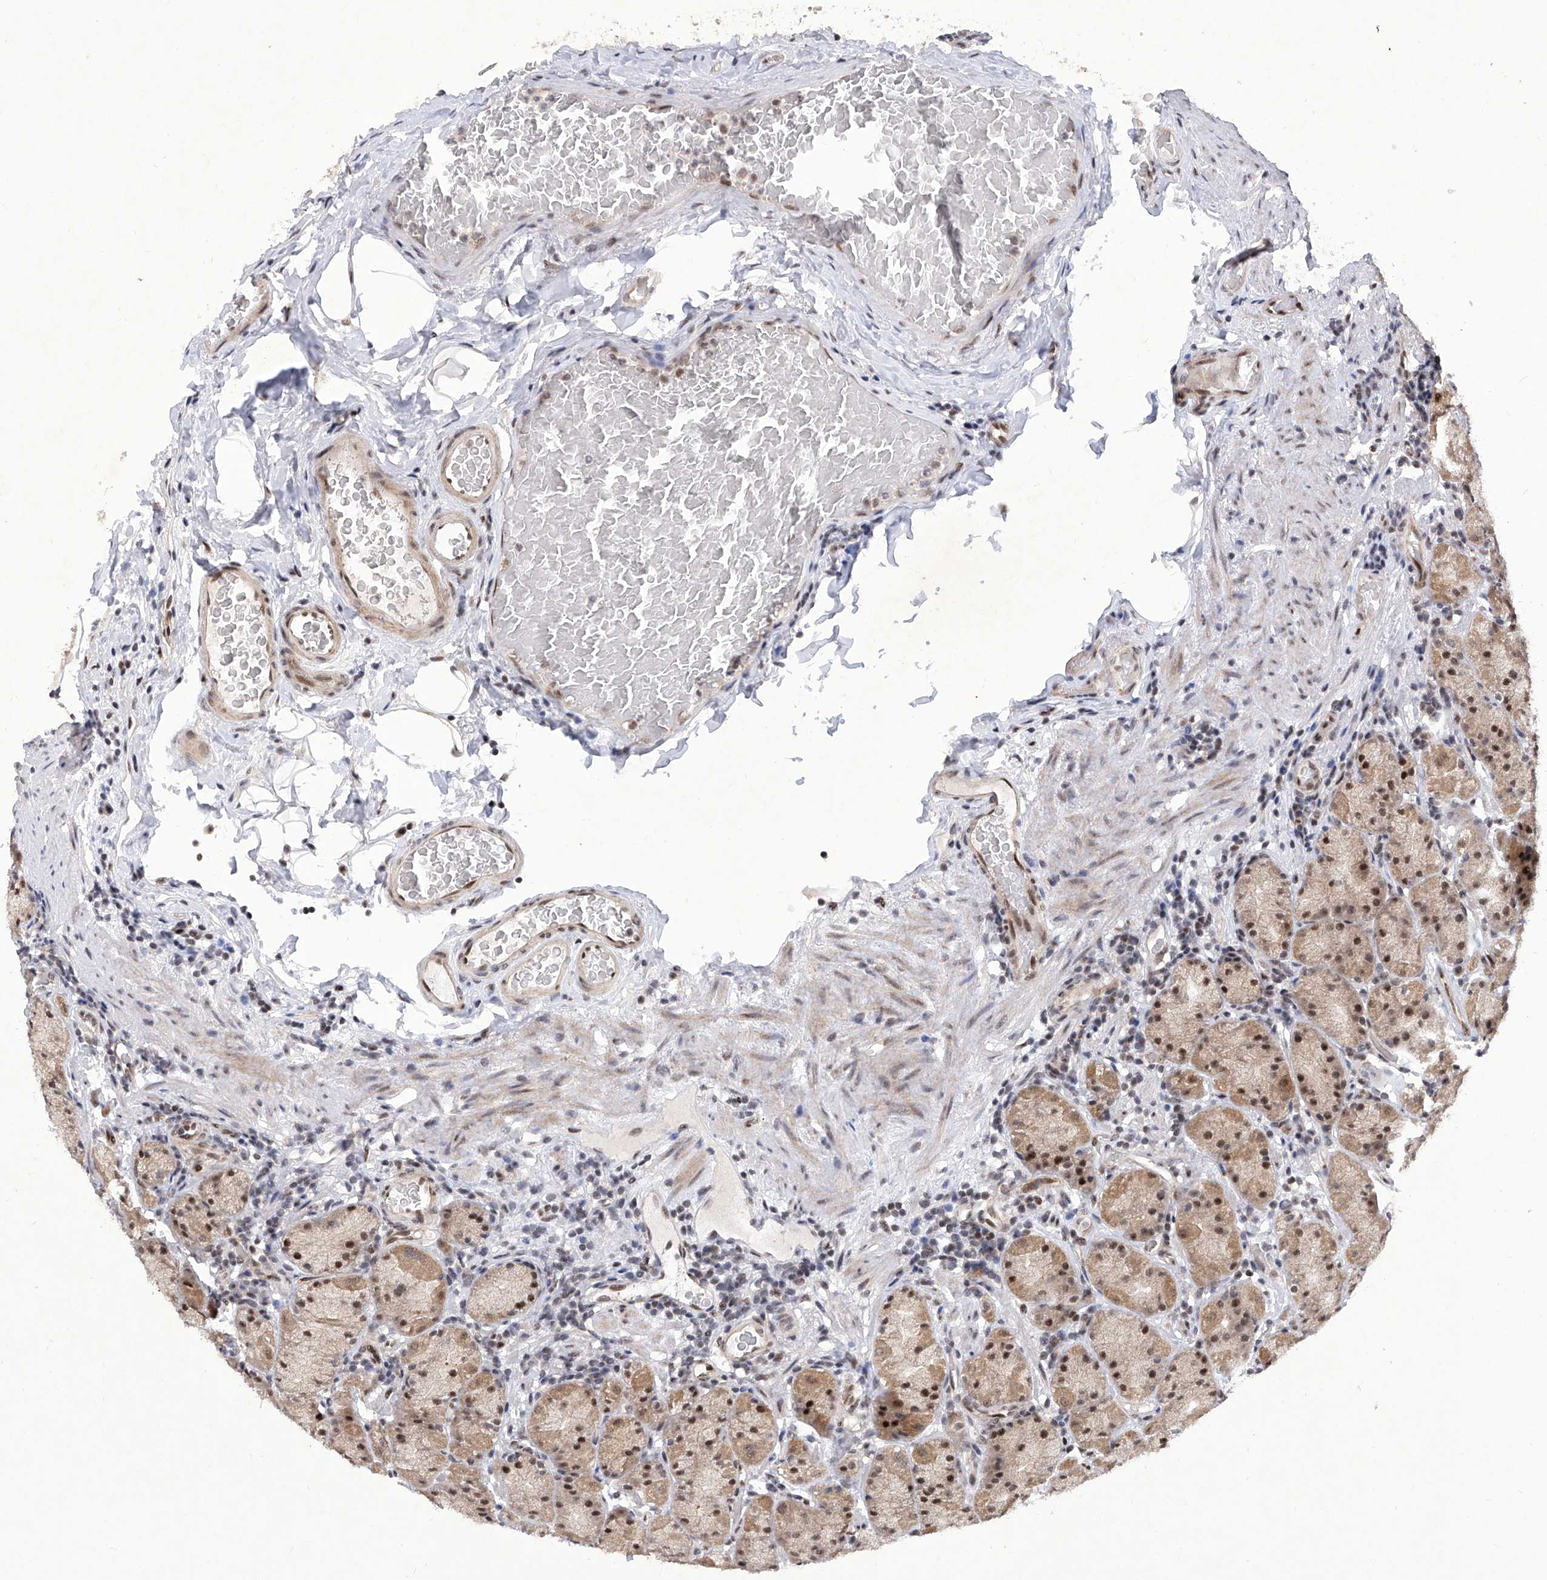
{"staining": {"intensity": "moderate", "quantity": ">75%", "location": "cytoplasmic/membranous,nuclear"}, "tissue": "stomach", "cell_type": "Glandular cells", "image_type": "normal", "snomed": [{"axis": "morphology", "description": "Normal tissue, NOS"}, {"axis": "topography", "description": "Stomach, upper"}], "caption": "Moderate cytoplasmic/membranous,nuclear staining for a protein is identified in approximately >75% of glandular cells of unremarkable stomach using IHC.", "gene": "RAD54L", "patient": {"sex": "male", "age": 68}}